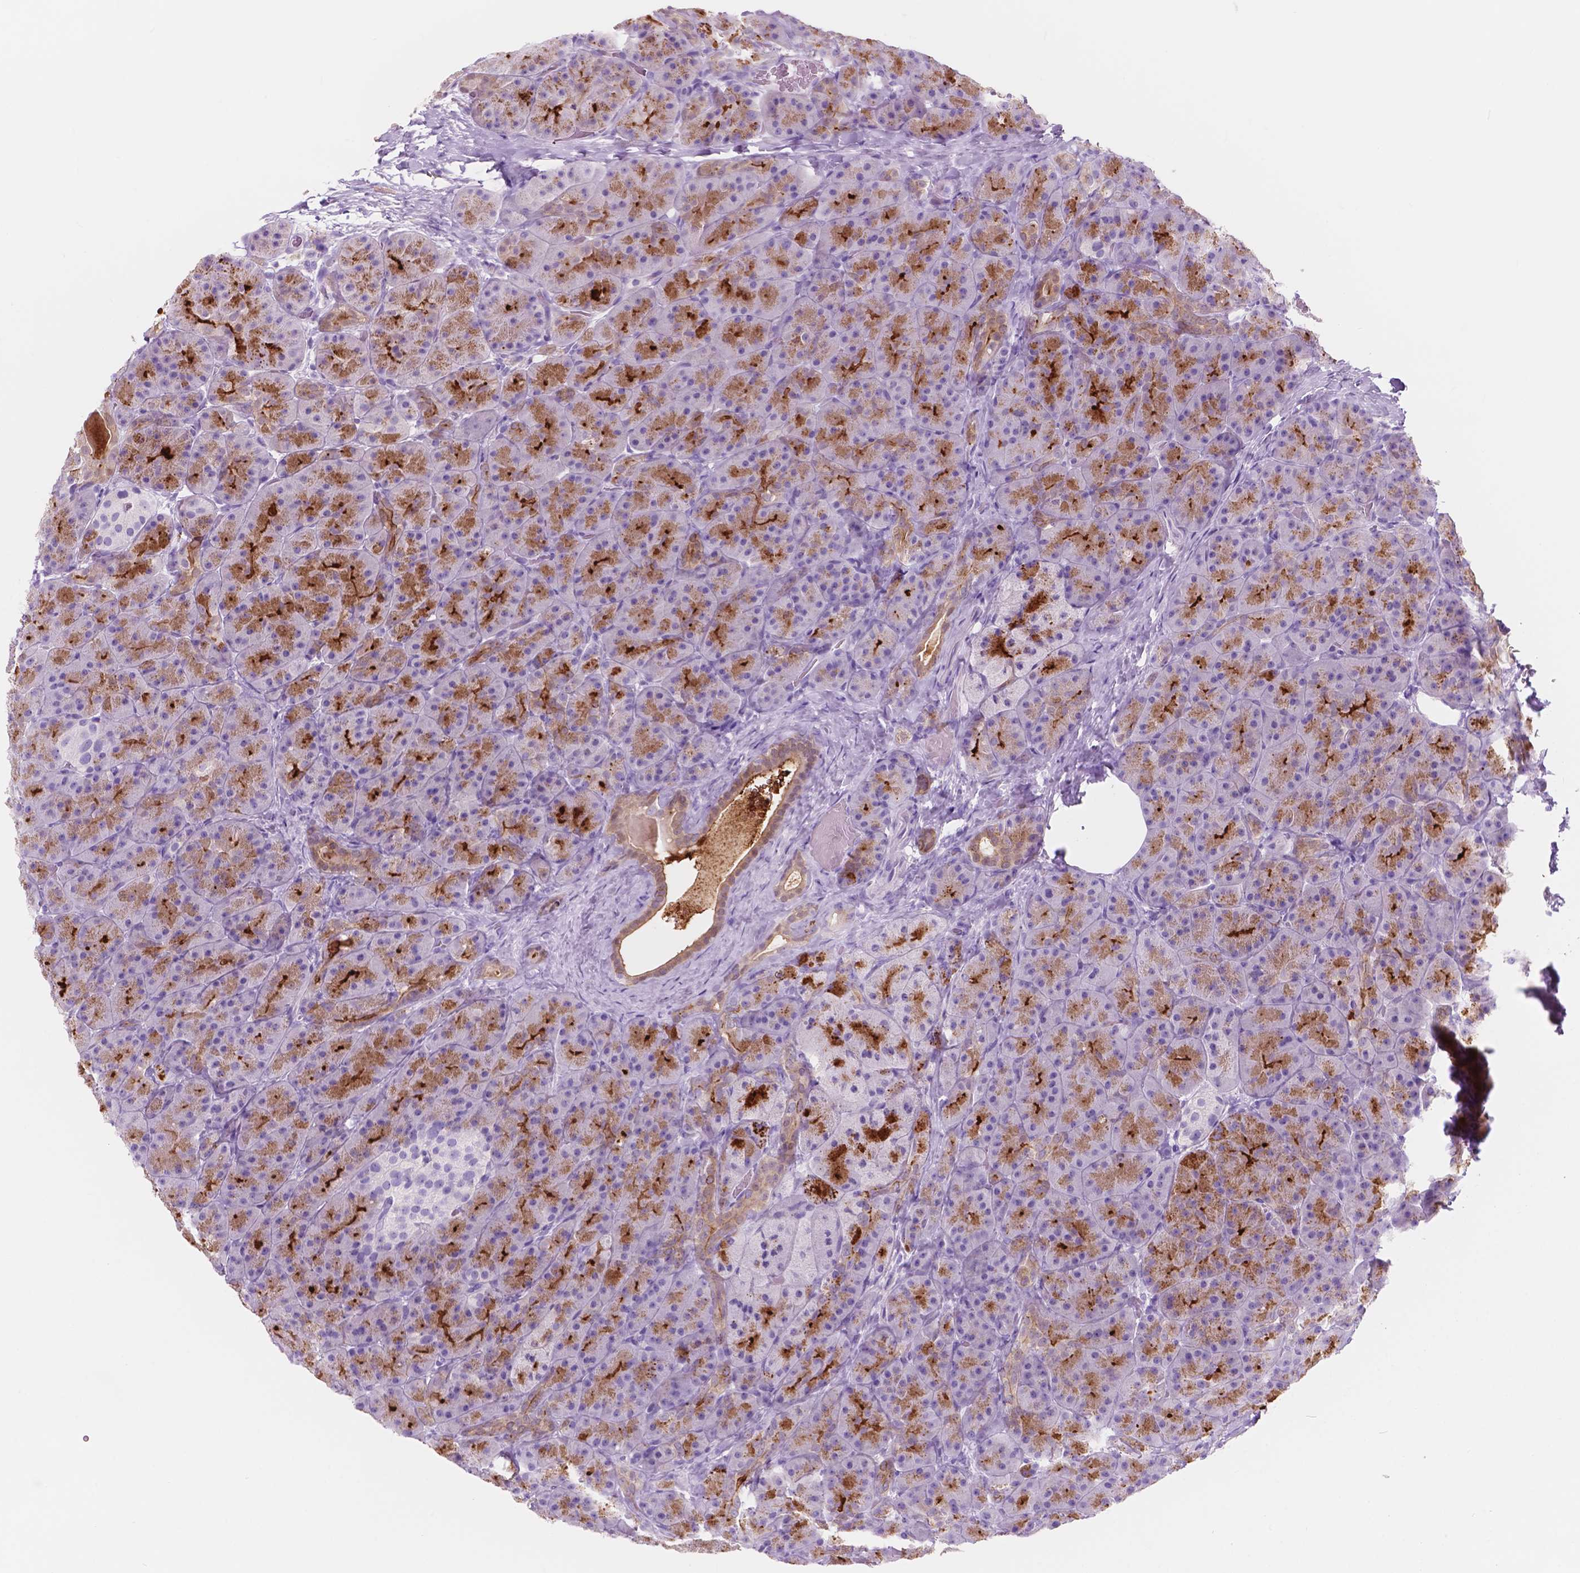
{"staining": {"intensity": "moderate", "quantity": "25%-75%", "location": "cytoplasmic/membranous"}, "tissue": "pancreas", "cell_type": "Exocrine glandular cells", "image_type": "normal", "snomed": [{"axis": "morphology", "description": "Normal tissue, NOS"}, {"axis": "topography", "description": "Pancreas"}], "caption": "Pancreas stained with DAB IHC shows medium levels of moderate cytoplasmic/membranous positivity in approximately 25%-75% of exocrine glandular cells.", "gene": "CUZD1", "patient": {"sex": "male", "age": 57}}